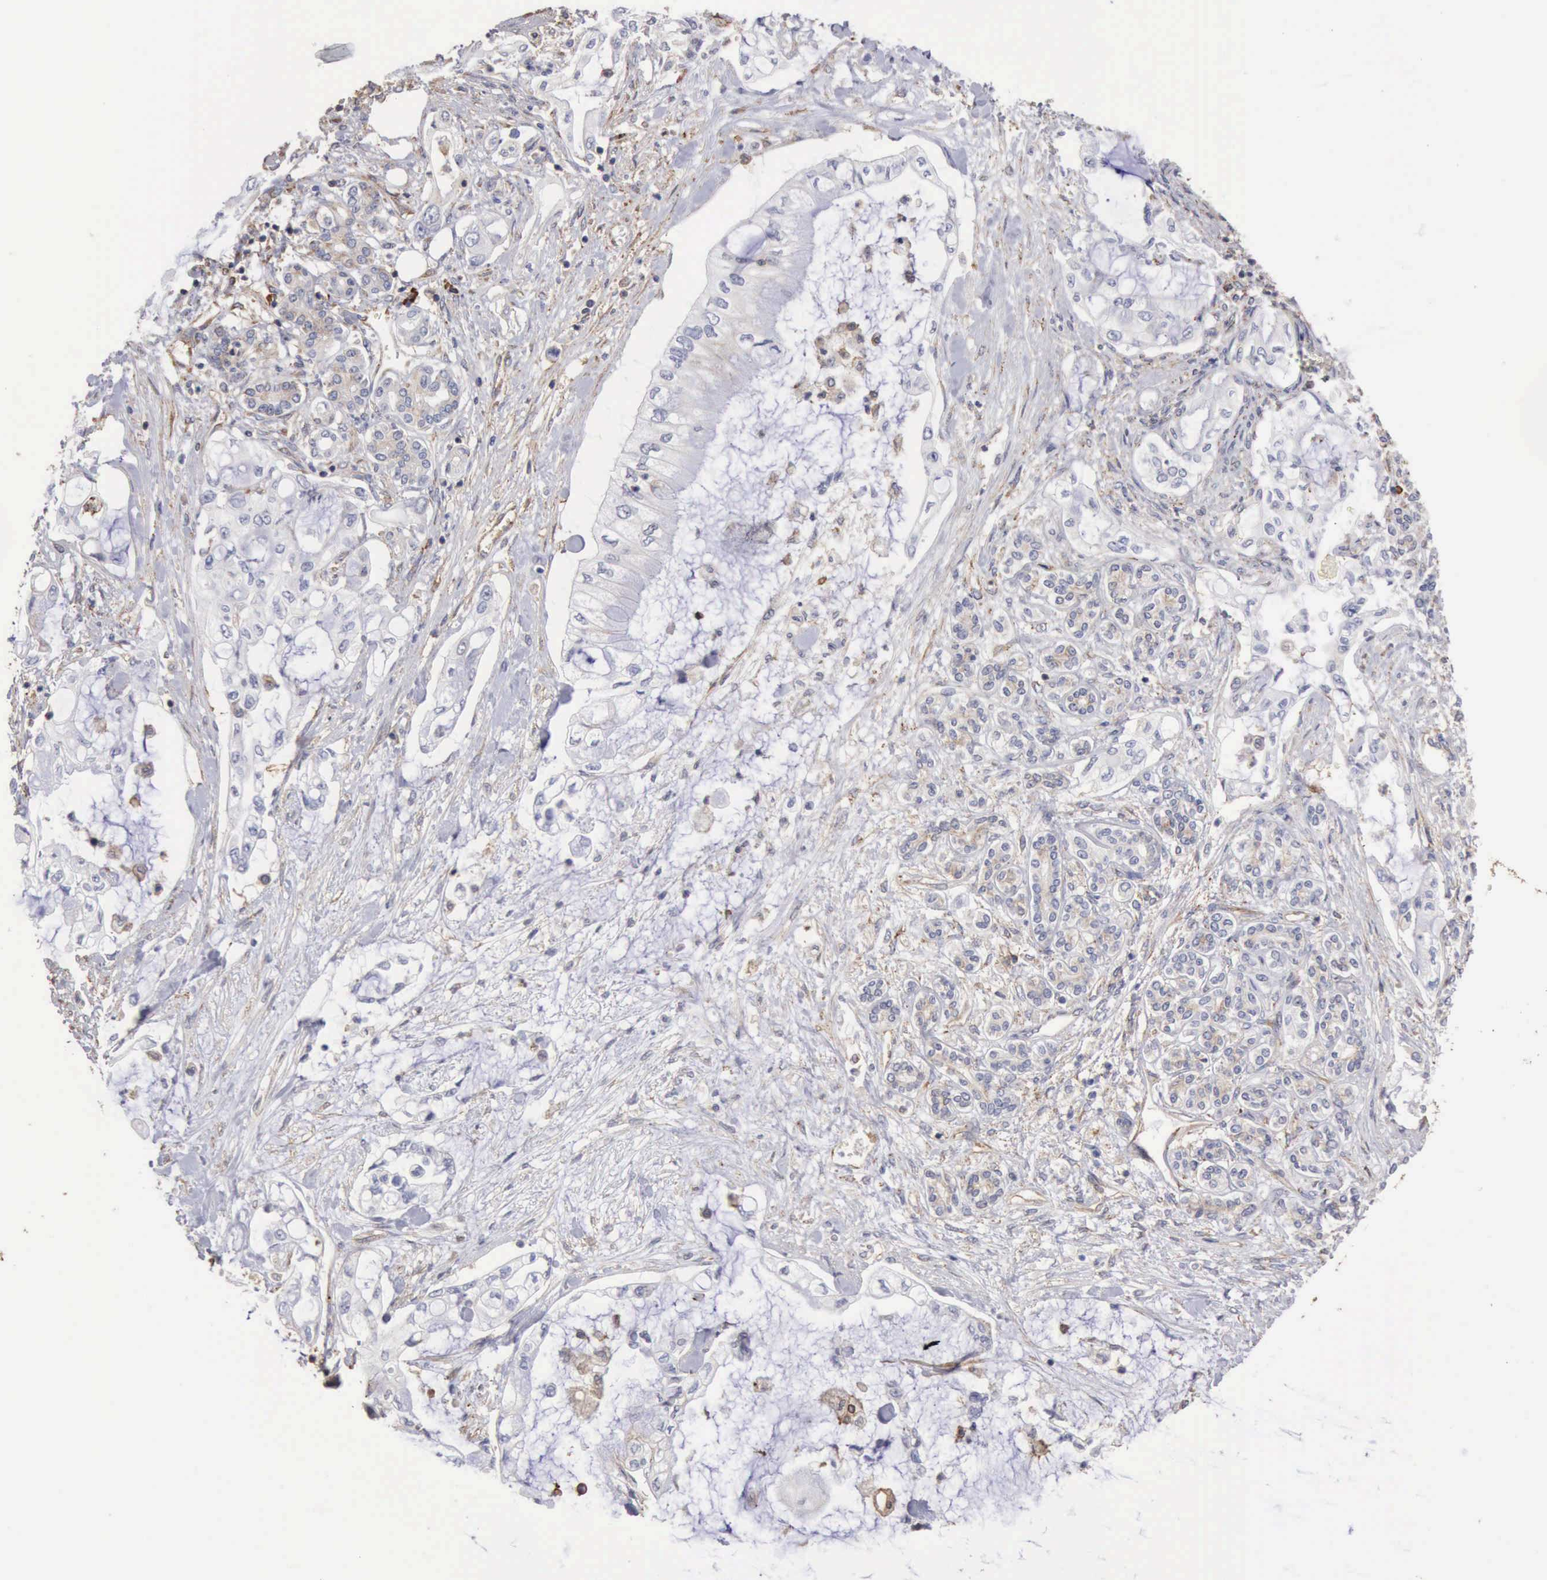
{"staining": {"intensity": "negative", "quantity": "none", "location": "none"}, "tissue": "pancreatic cancer", "cell_type": "Tumor cells", "image_type": "cancer", "snomed": [{"axis": "morphology", "description": "Adenocarcinoma, NOS"}, {"axis": "topography", "description": "Pancreas"}], "caption": "DAB (3,3'-diaminobenzidine) immunohistochemical staining of human pancreatic adenocarcinoma displays no significant staining in tumor cells. The staining was performed using DAB to visualize the protein expression in brown, while the nuclei were stained in blue with hematoxylin (Magnification: 20x).", "gene": "GPR101", "patient": {"sex": "female", "age": 70}}